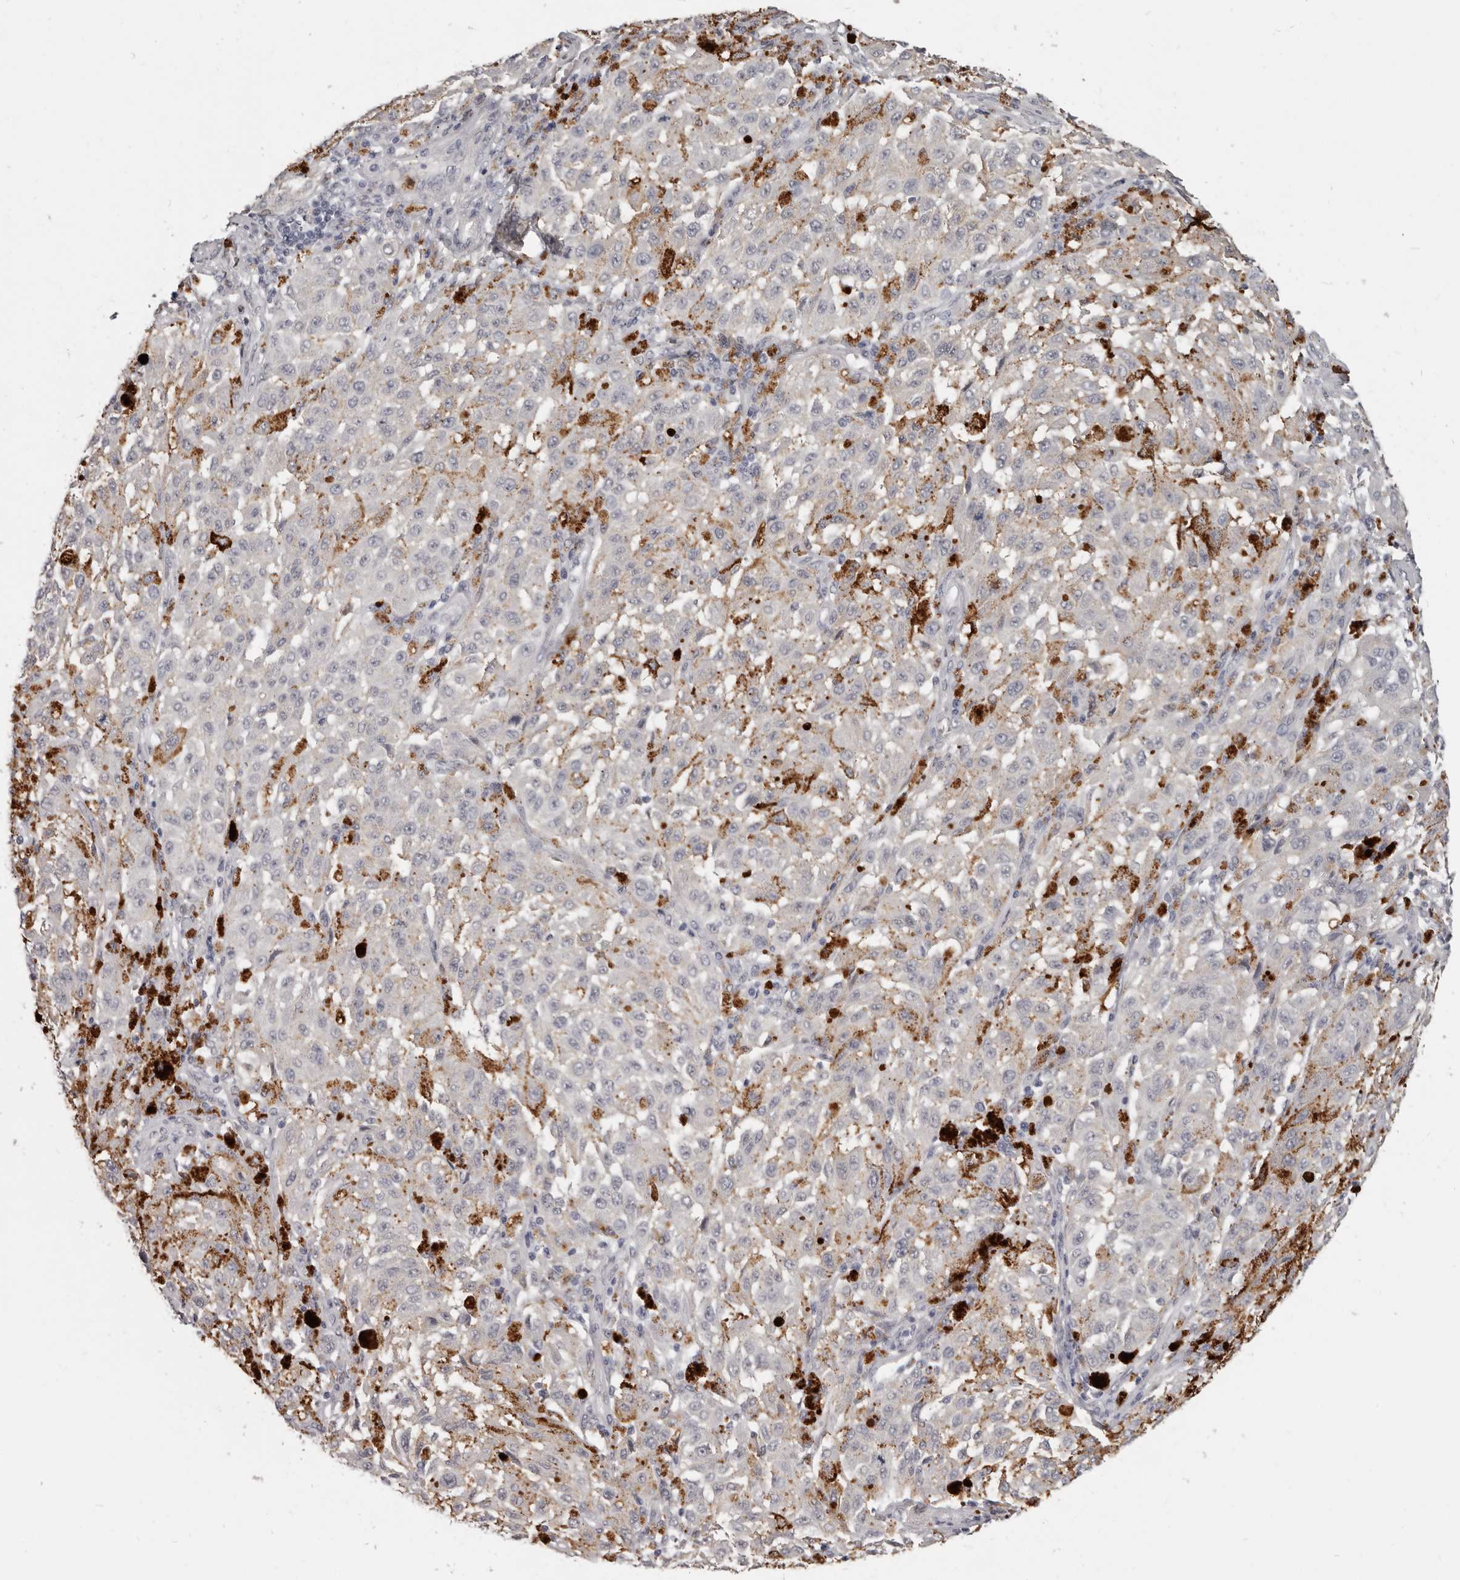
{"staining": {"intensity": "negative", "quantity": "none", "location": "none"}, "tissue": "melanoma", "cell_type": "Tumor cells", "image_type": "cancer", "snomed": [{"axis": "morphology", "description": "Malignant melanoma, NOS"}, {"axis": "topography", "description": "Skin"}], "caption": "High magnification brightfield microscopy of melanoma stained with DAB (brown) and counterstained with hematoxylin (blue): tumor cells show no significant staining.", "gene": "GPR157", "patient": {"sex": "female", "age": 64}}